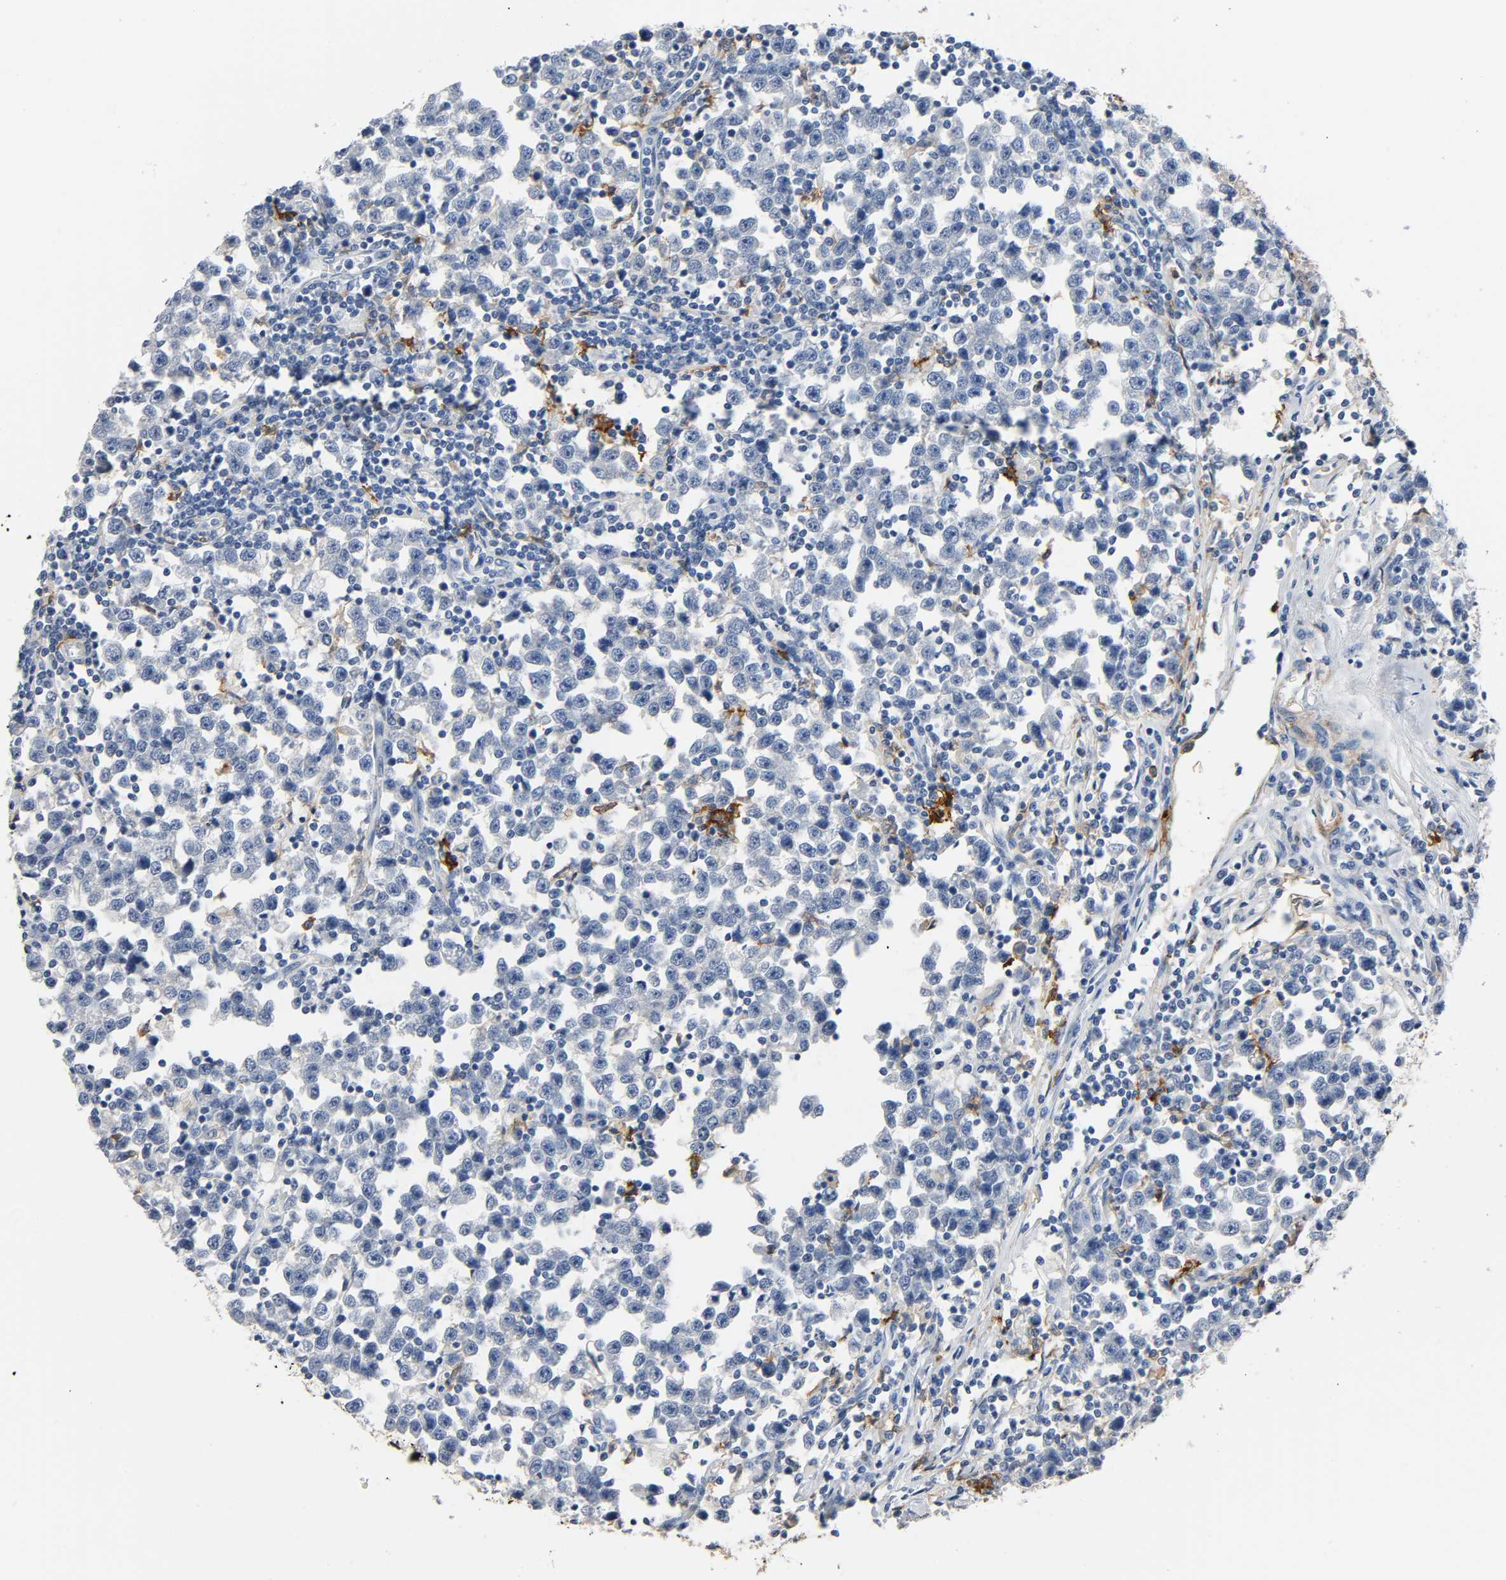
{"staining": {"intensity": "weak", "quantity": "<25%", "location": "cytoplasmic/membranous"}, "tissue": "testis cancer", "cell_type": "Tumor cells", "image_type": "cancer", "snomed": [{"axis": "morphology", "description": "Seminoma, NOS"}, {"axis": "topography", "description": "Testis"}], "caption": "DAB immunohistochemical staining of testis cancer (seminoma) reveals no significant staining in tumor cells.", "gene": "ANPEP", "patient": {"sex": "male", "age": 43}}